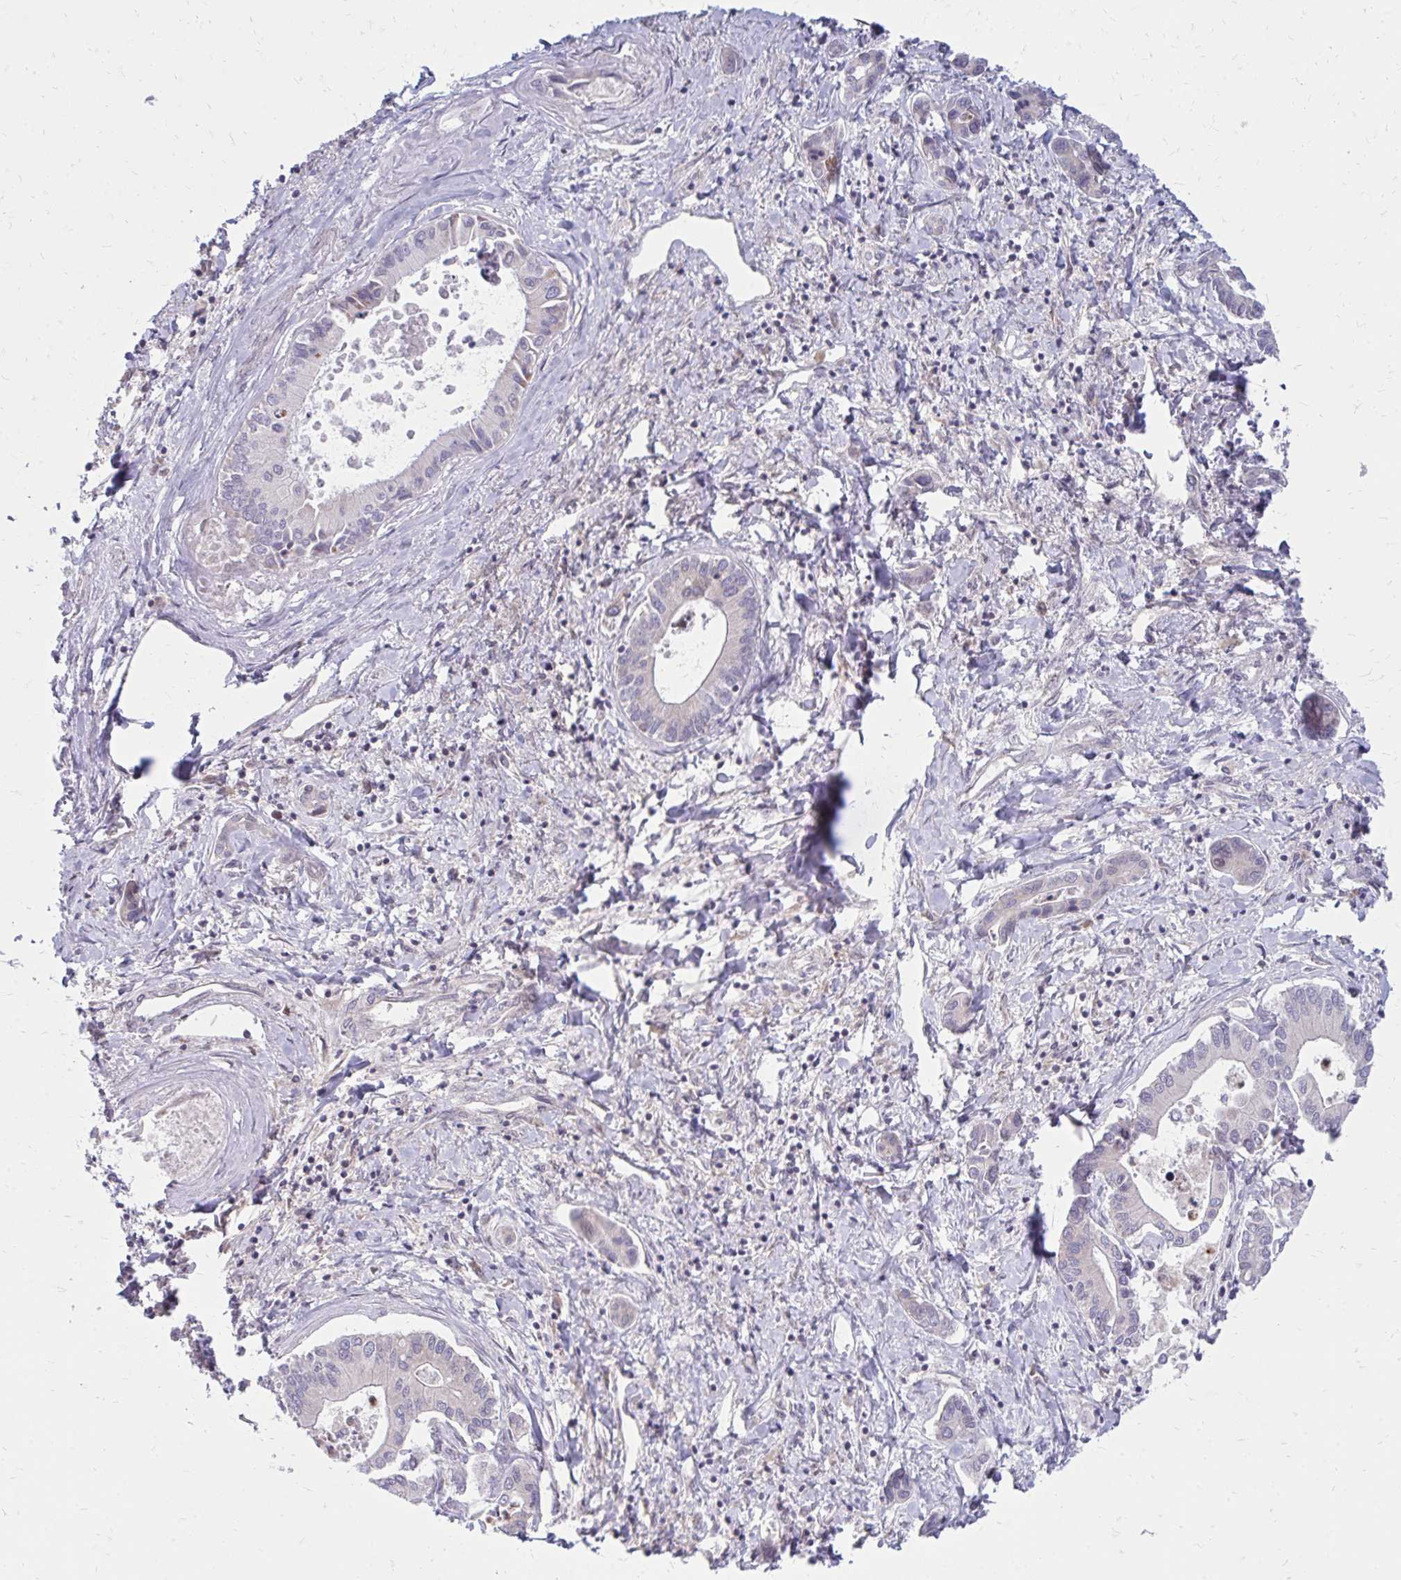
{"staining": {"intensity": "negative", "quantity": "none", "location": "none"}, "tissue": "liver cancer", "cell_type": "Tumor cells", "image_type": "cancer", "snomed": [{"axis": "morphology", "description": "Cholangiocarcinoma"}, {"axis": "topography", "description": "Liver"}], "caption": "Image shows no significant protein staining in tumor cells of liver cholangiocarcinoma. The staining is performed using DAB brown chromogen with nuclei counter-stained in using hematoxylin.", "gene": "ASAP1", "patient": {"sex": "male", "age": 66}}